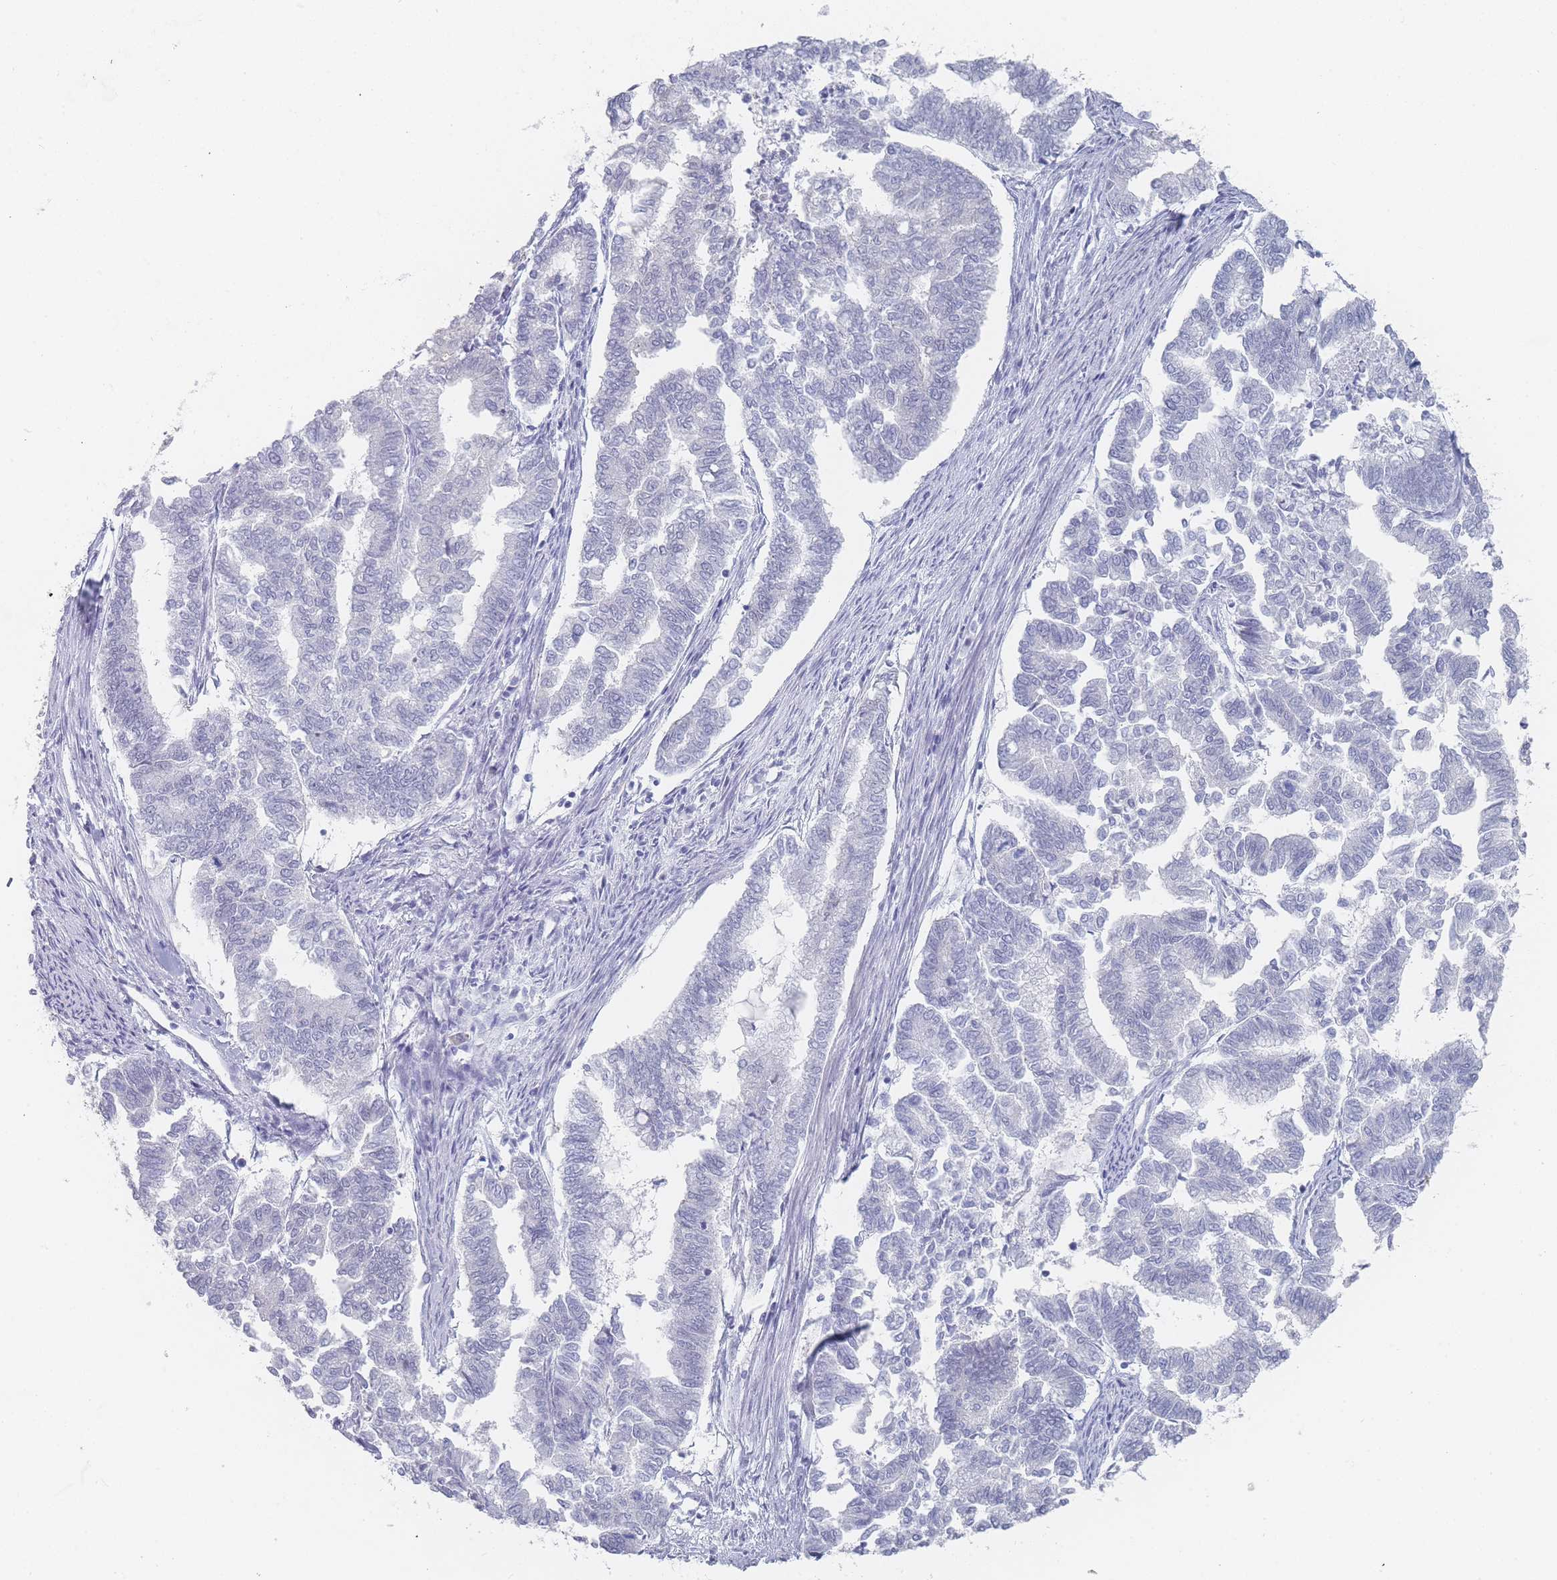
{"staining": {"intensity": "negative", "quantity": "none", "location": "none"}, "tissue": "endometrial cancer", "cell_type": "Tumor cells", "image_type": "cancer", "snomed": [{"axis": "morphology", "description": "Adenocarcinoma, NOS"}, {"axis": "topography", "description": "Endometrium"}], "caption": "Endometrial adenocarcinoma was stained to show a protein in brown. There is no significant expression in tumor cells.", "gene": "IMPG1", "patient": {"sex": "female", "age": 79}}